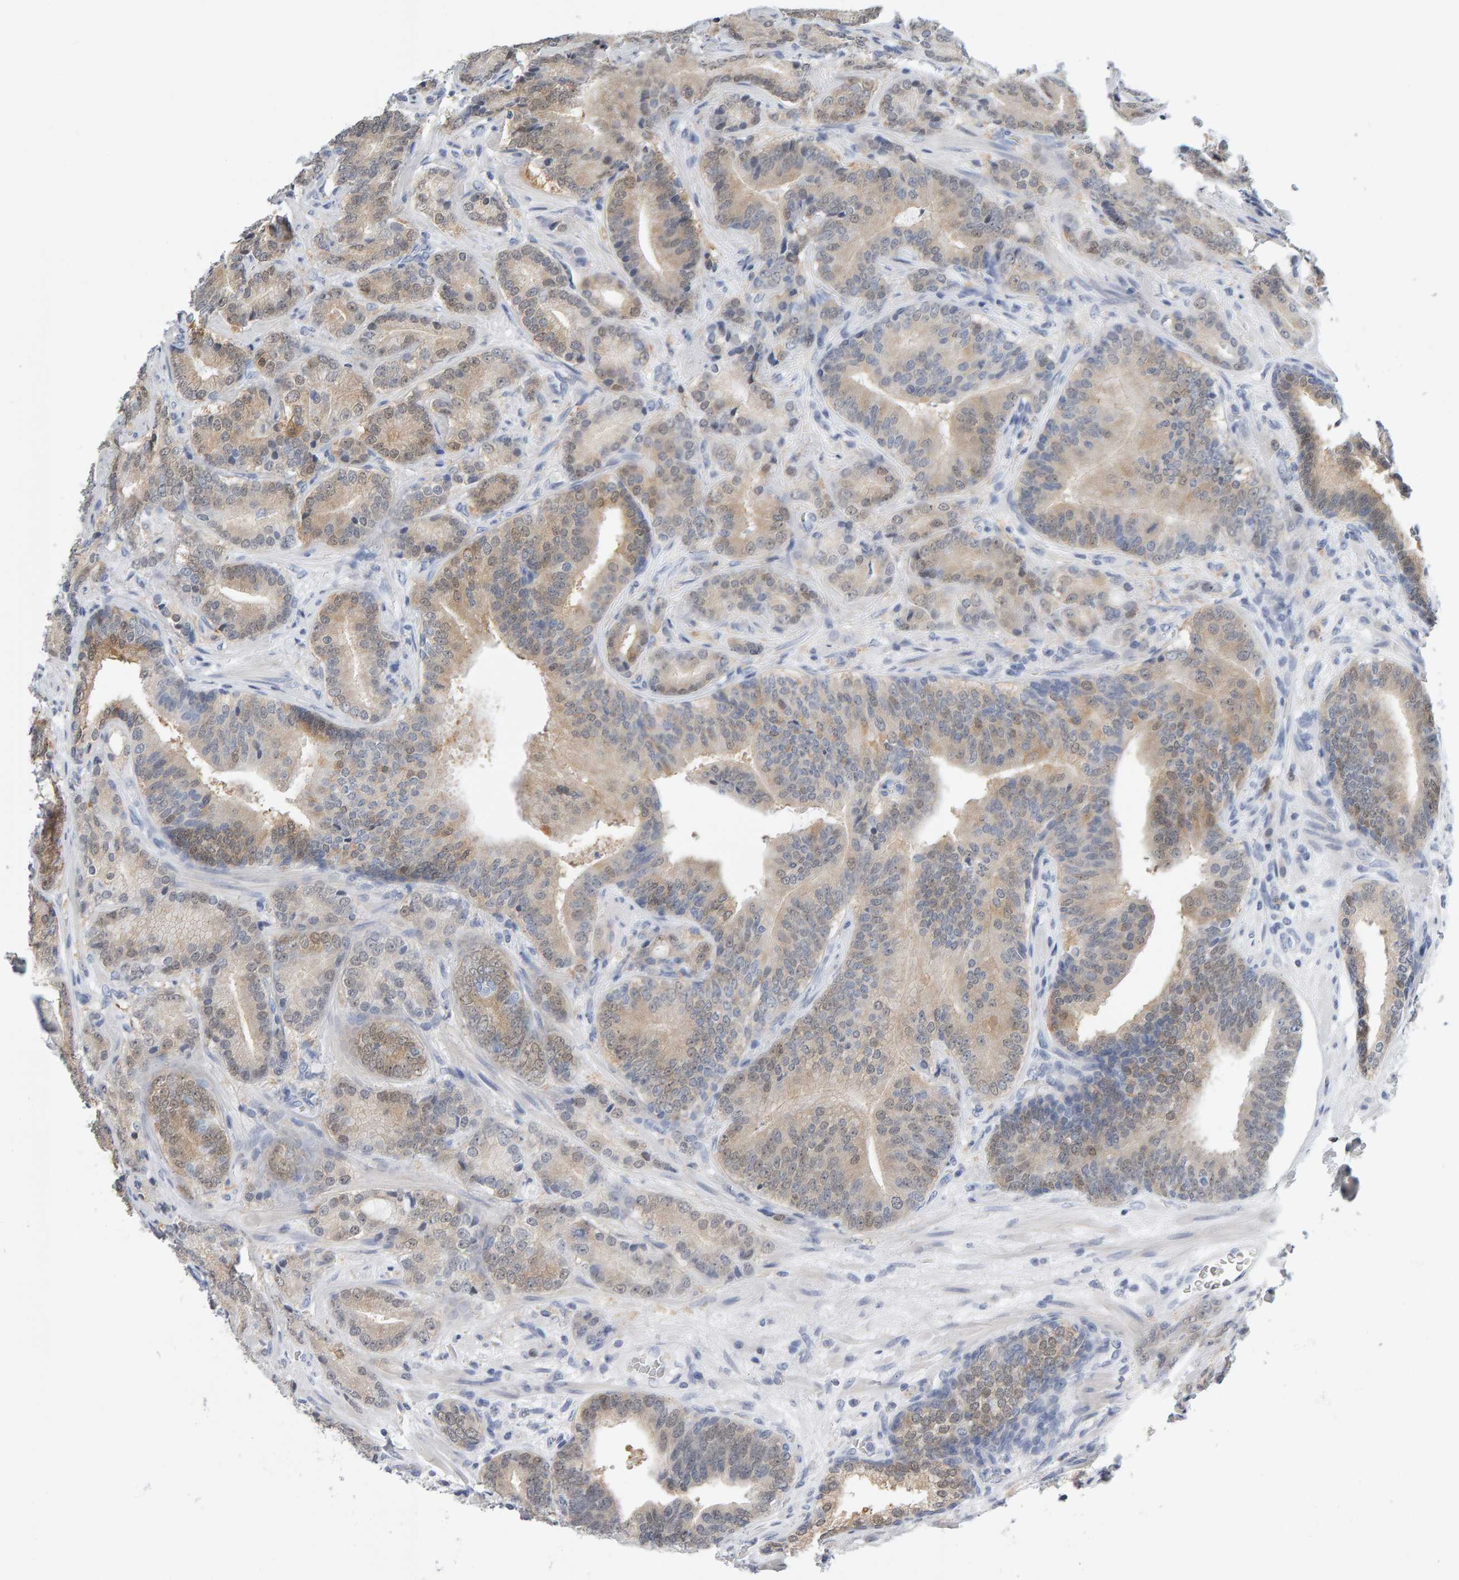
{"staining": {"intensity": "weak", "quantity": ">75%", "location": "cytoplasmic/membranous"}, "tissue": "prostate cancer", "cell_type": "Tumor cells", "image_type": "cancer", "snomed": [{"axis": "morphology", "description": "Adenocarcinoma, High grade"}, {"axis": "topography", "description": "Prostate"}], "caption": "Immunohistochemical staining of human prostate high-grade adenocarcinoma demonstrates weak cytoplasmic/membranous protein staining in about >75% of tumor cells. (DAB (3,3'-diaminobenzidine) = brown stain, brightfield microscopy at high magnification).", "gene": "CTH", "patient": {"sex": "male", "age": 55}}